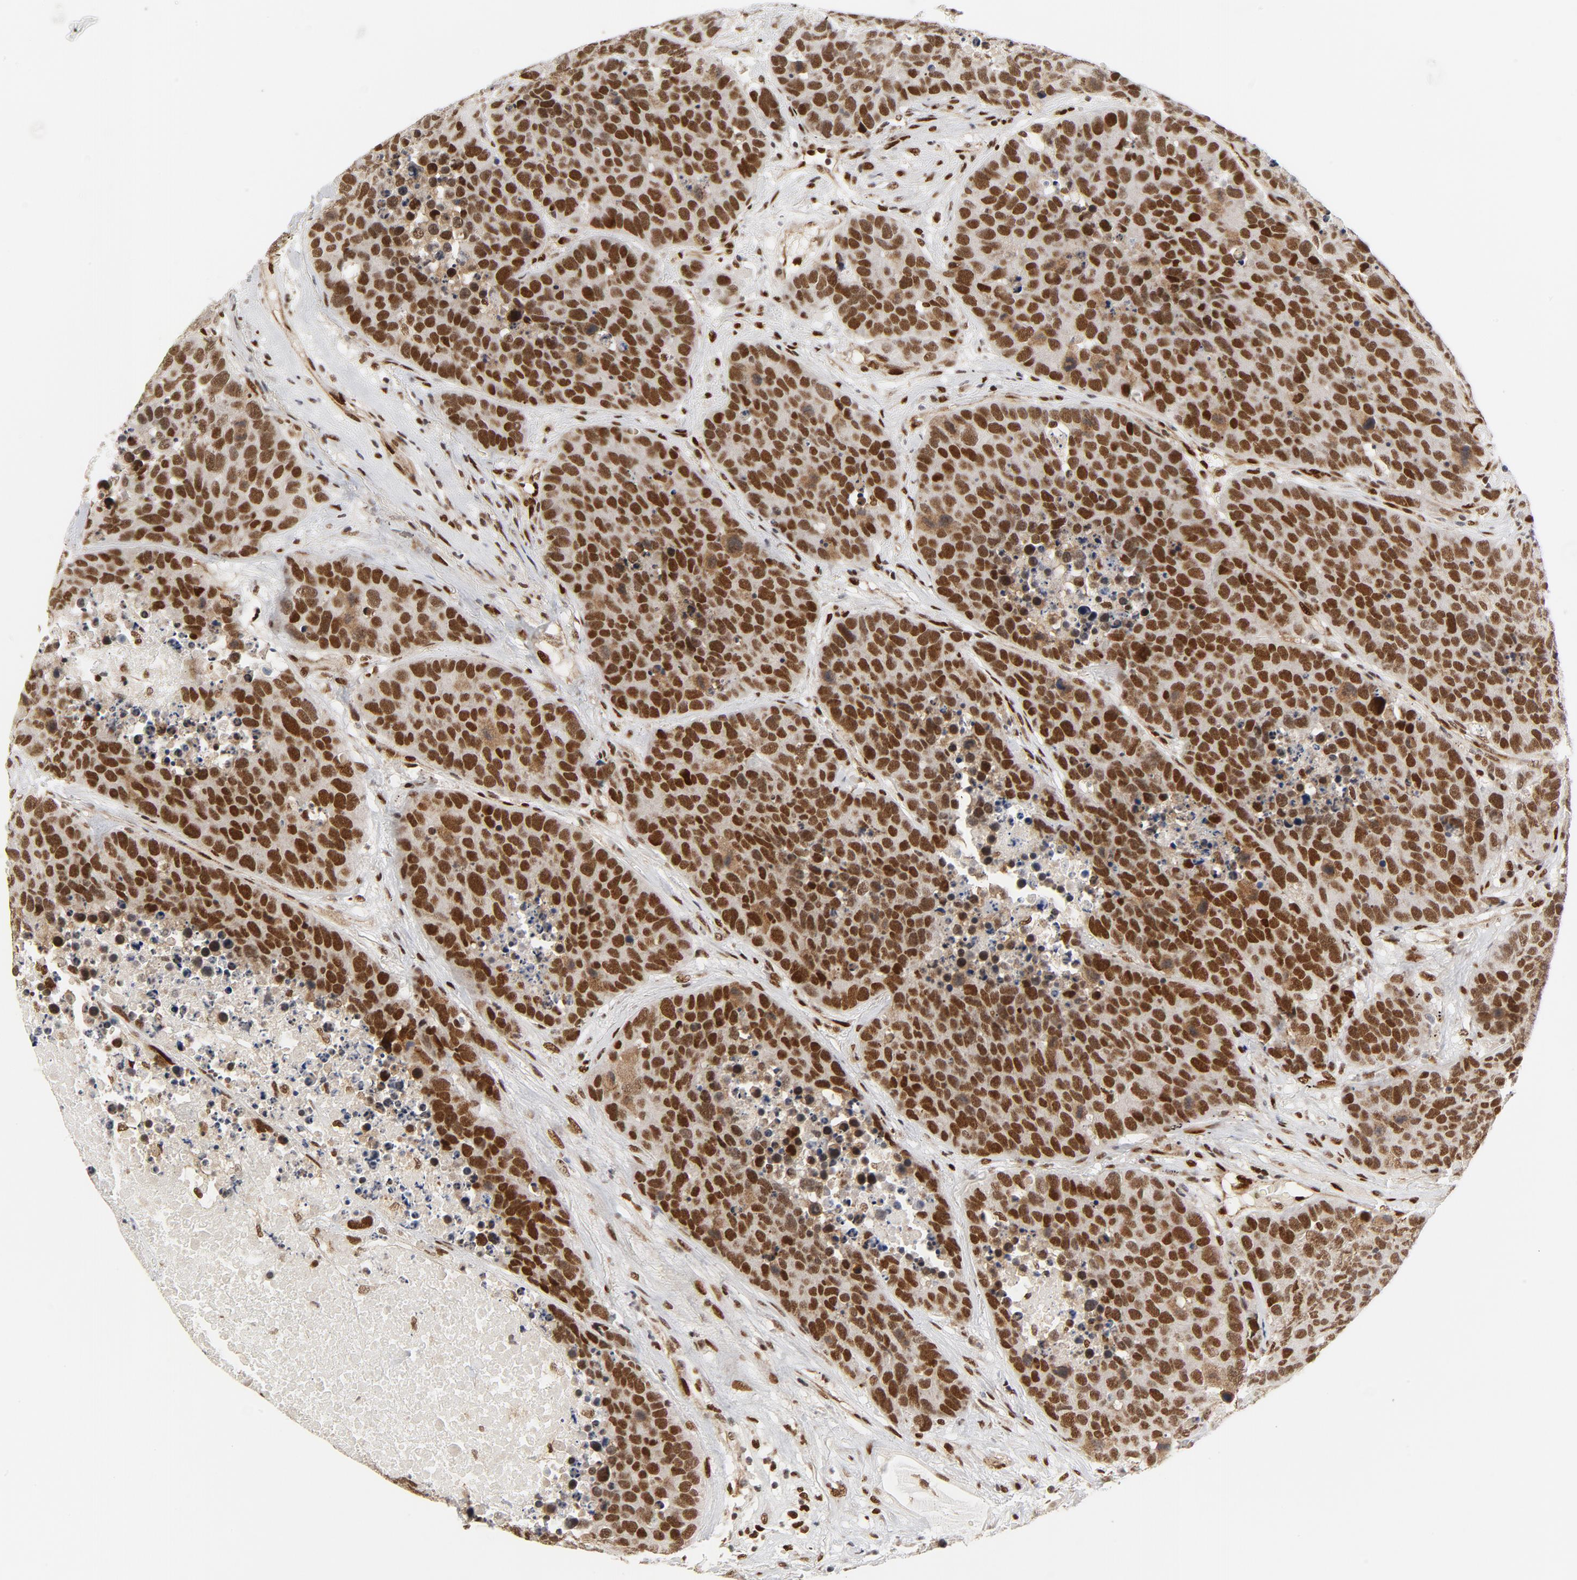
{"staining": {"intensity": "moderate", "quantity": ">75%", "location": "nuclear"}, "tissue": "carcinoid", "cell_type": "Tumor cells", "image_type": "cancer", "snomed": [{"axis": "morphology", "description": "Carcinoid, malignant, NOS"}, {"axis": "topography", "description": "Lung"}], "caption": "Protein analysis of malignant carcinoid tissue shows moderate nuclear positivity in approximately >75% of tumor cells.", "gene": "MEF2A", "patient": {"sex": "male", "age": 60}}